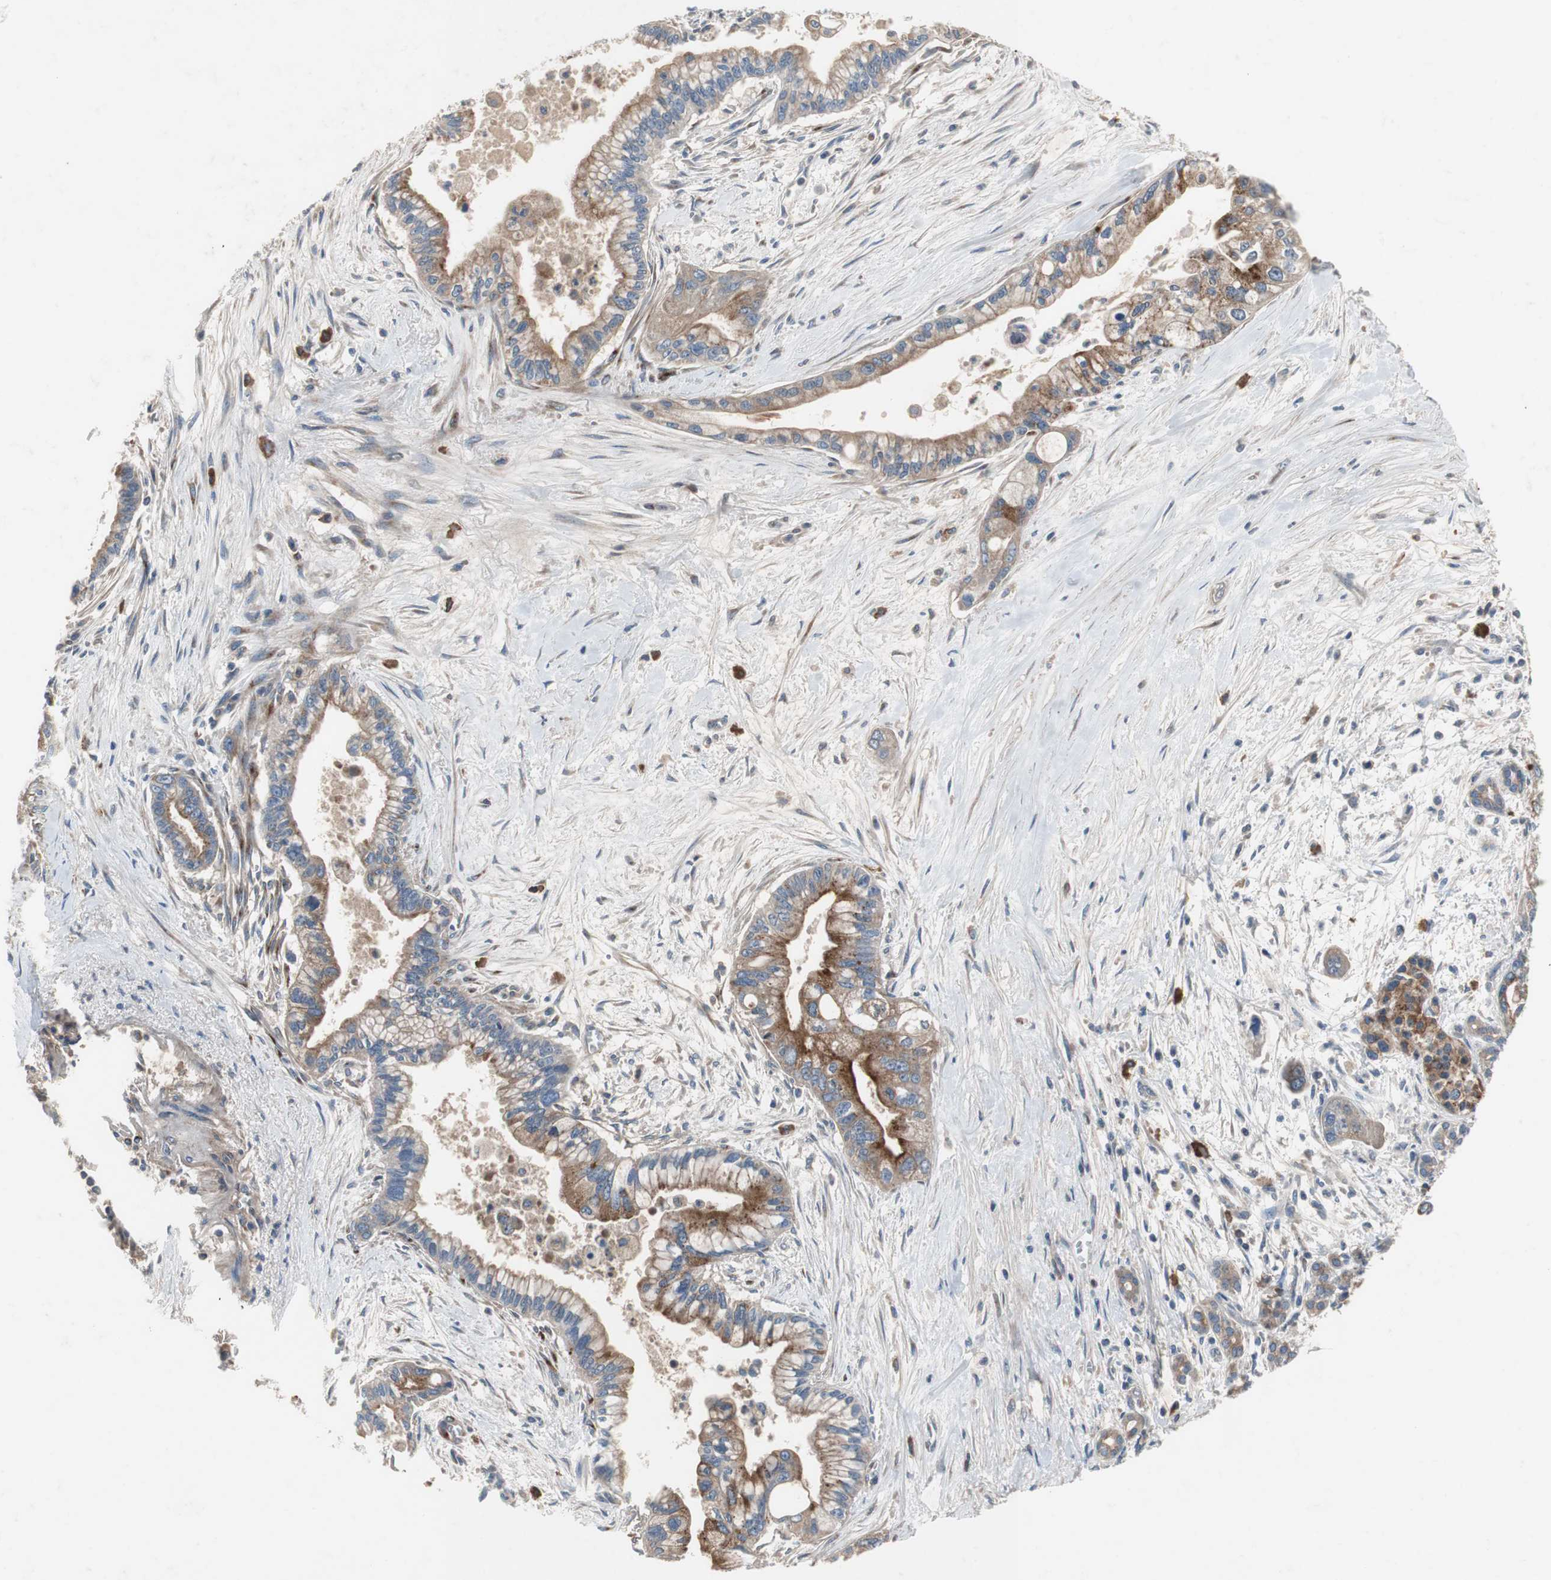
{"staining": {"intensity": "moderate", "quantity": "25%-75%", "location": "cytoplasmic/membranous"}, "tissue": "pancreatic cancer", "cell_type": "Tumor cells", "image_type": "cancer", "snomed": [{"axis": "morphology", "description": "Adenocarcinoma, NOS"}, {"axis": "topography", "description": "Pancreas"}], "caption": "Pancreatic cancer stained for a protein reveals moderate cytoplasmic/membranous positivity in tumor cells.", "gene": "SORT1", "patient": {"sex": "male", "age": 70}}